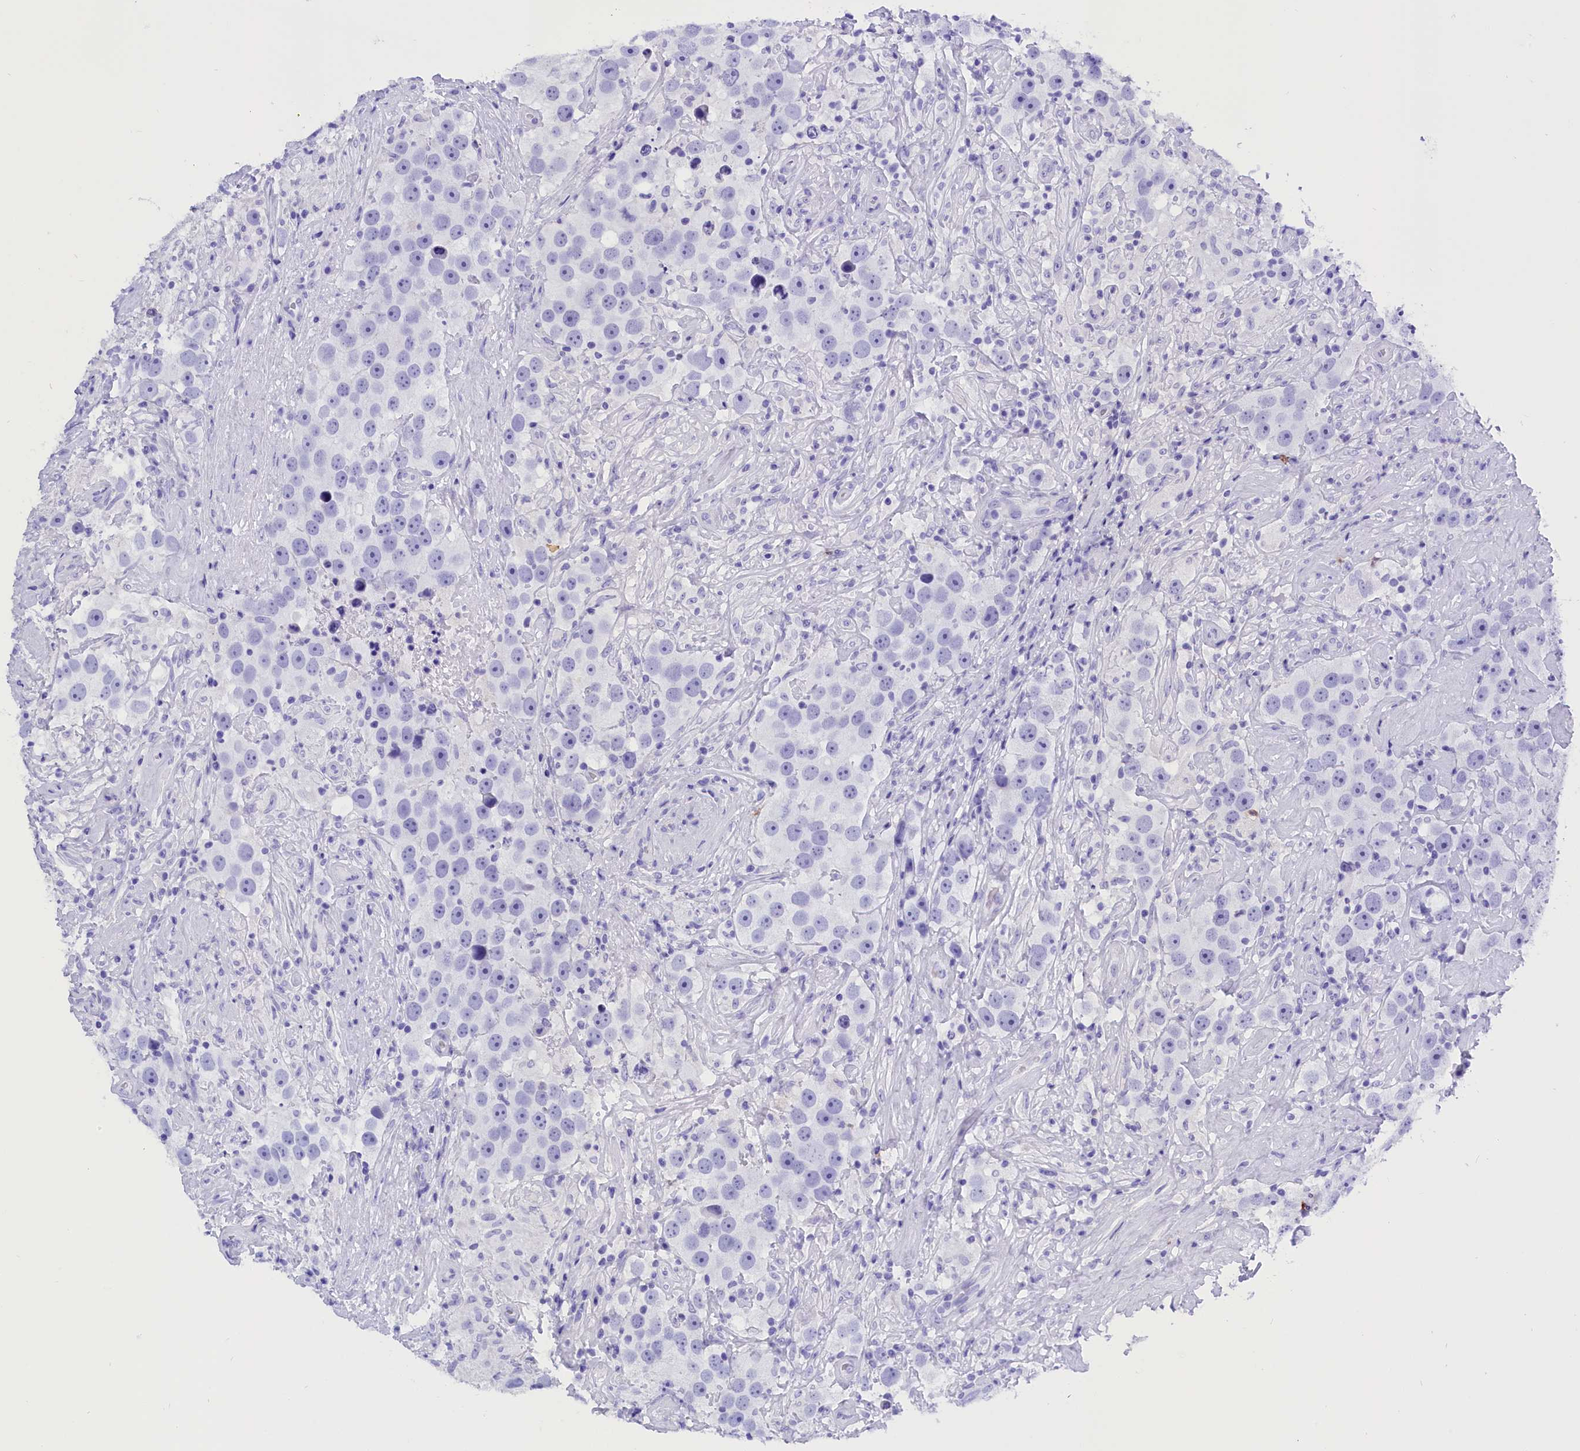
{"staining": {"intensity": "negative", "quantity": "none", "location": "none"}, "tissue": "testis cancer", "cell_type": "Tumor cells", "image_type": "cancer", "snomed": [{"axis": "morphology", "description": "Seminoma, NOS"}, {"axis": "topography", "description": "Testis"}], "caption": "This is an immunohistochemistry histopathology image of seminoma (testis). There is no staining in tumor cells.", "gene": "CLC", "patient": {"sex": "male", "age": 49}}